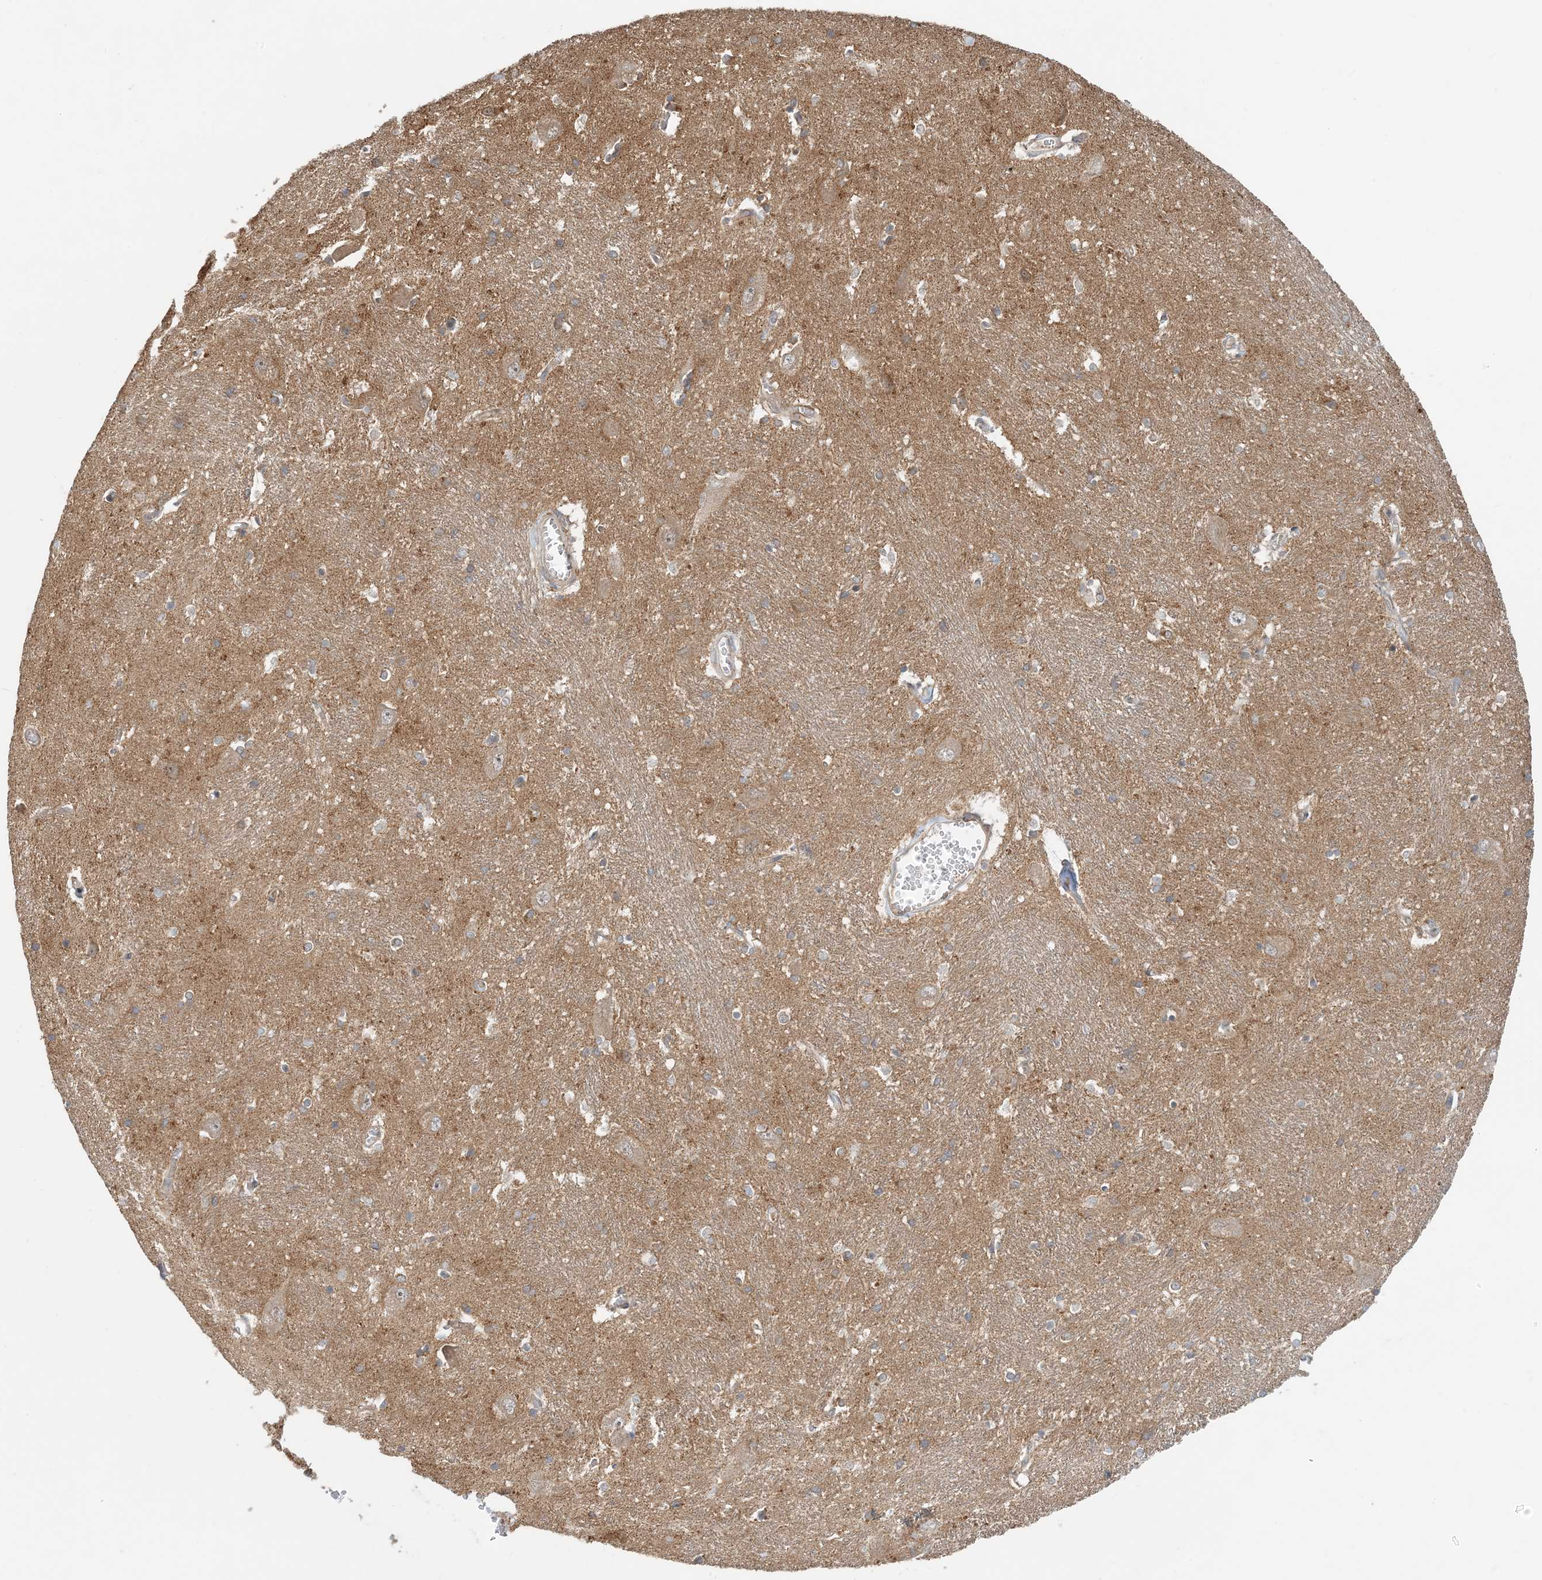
{"staining": {"intensity": "moderate", "quantity": "<25%", "location": "cytoplasmic/membranous"}, "tissue": "caudate", "cell_type": "Glial cells", "image_type": "normal", "snomed": [{"axis": "morphology", "description": "Normal tissue, NOS"}, {"axis": "topography", "description": "Lateral ventricle wall"}], "caption": "A histopathology image of human caudate stained for a protein reveals moderate cytoplasmic/membranous brown staining in glial cells.", "gene": "OBI1", "patient": {"sex": "male", "age": 37}}